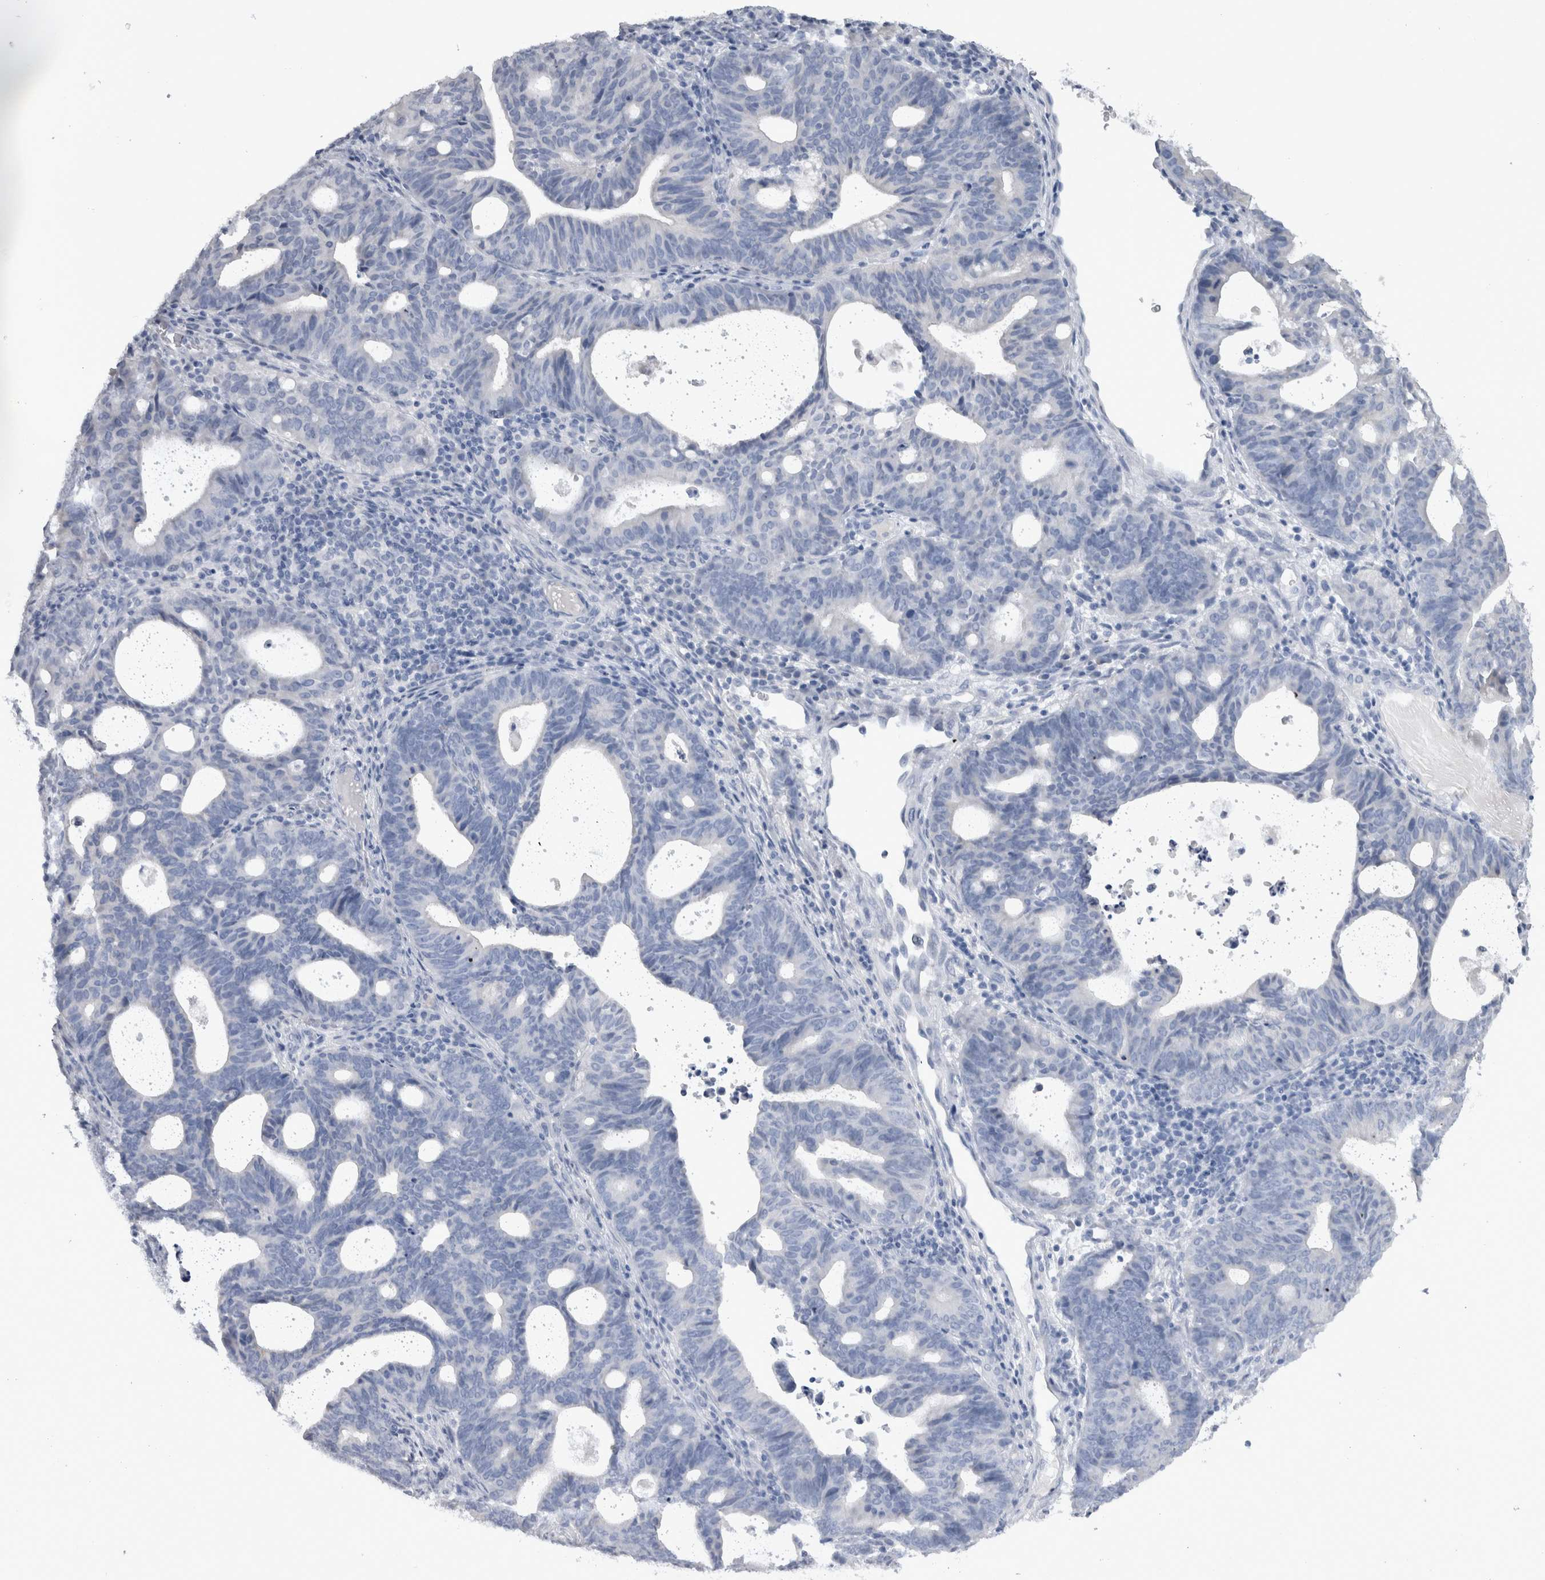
{"staining": {"intensity": "negative", "quantity": "none", "location": "none"}, "tissue": "endometrial cancer", "cell_type": "Tumor cells", "image_type": "cancer", "snomed": [{"axis": "morphology", "description": "Adenocarcinoma, NOS"}, {"axis": "topography", "description": "Uterus"}], "caption": "IHC image of adenocarcinoma (endometrial) stained for a protein (brown), which reveals no expression in tumor cells.", "gene": "MSMB", "patient": {"sex": "female", "age": 83}}